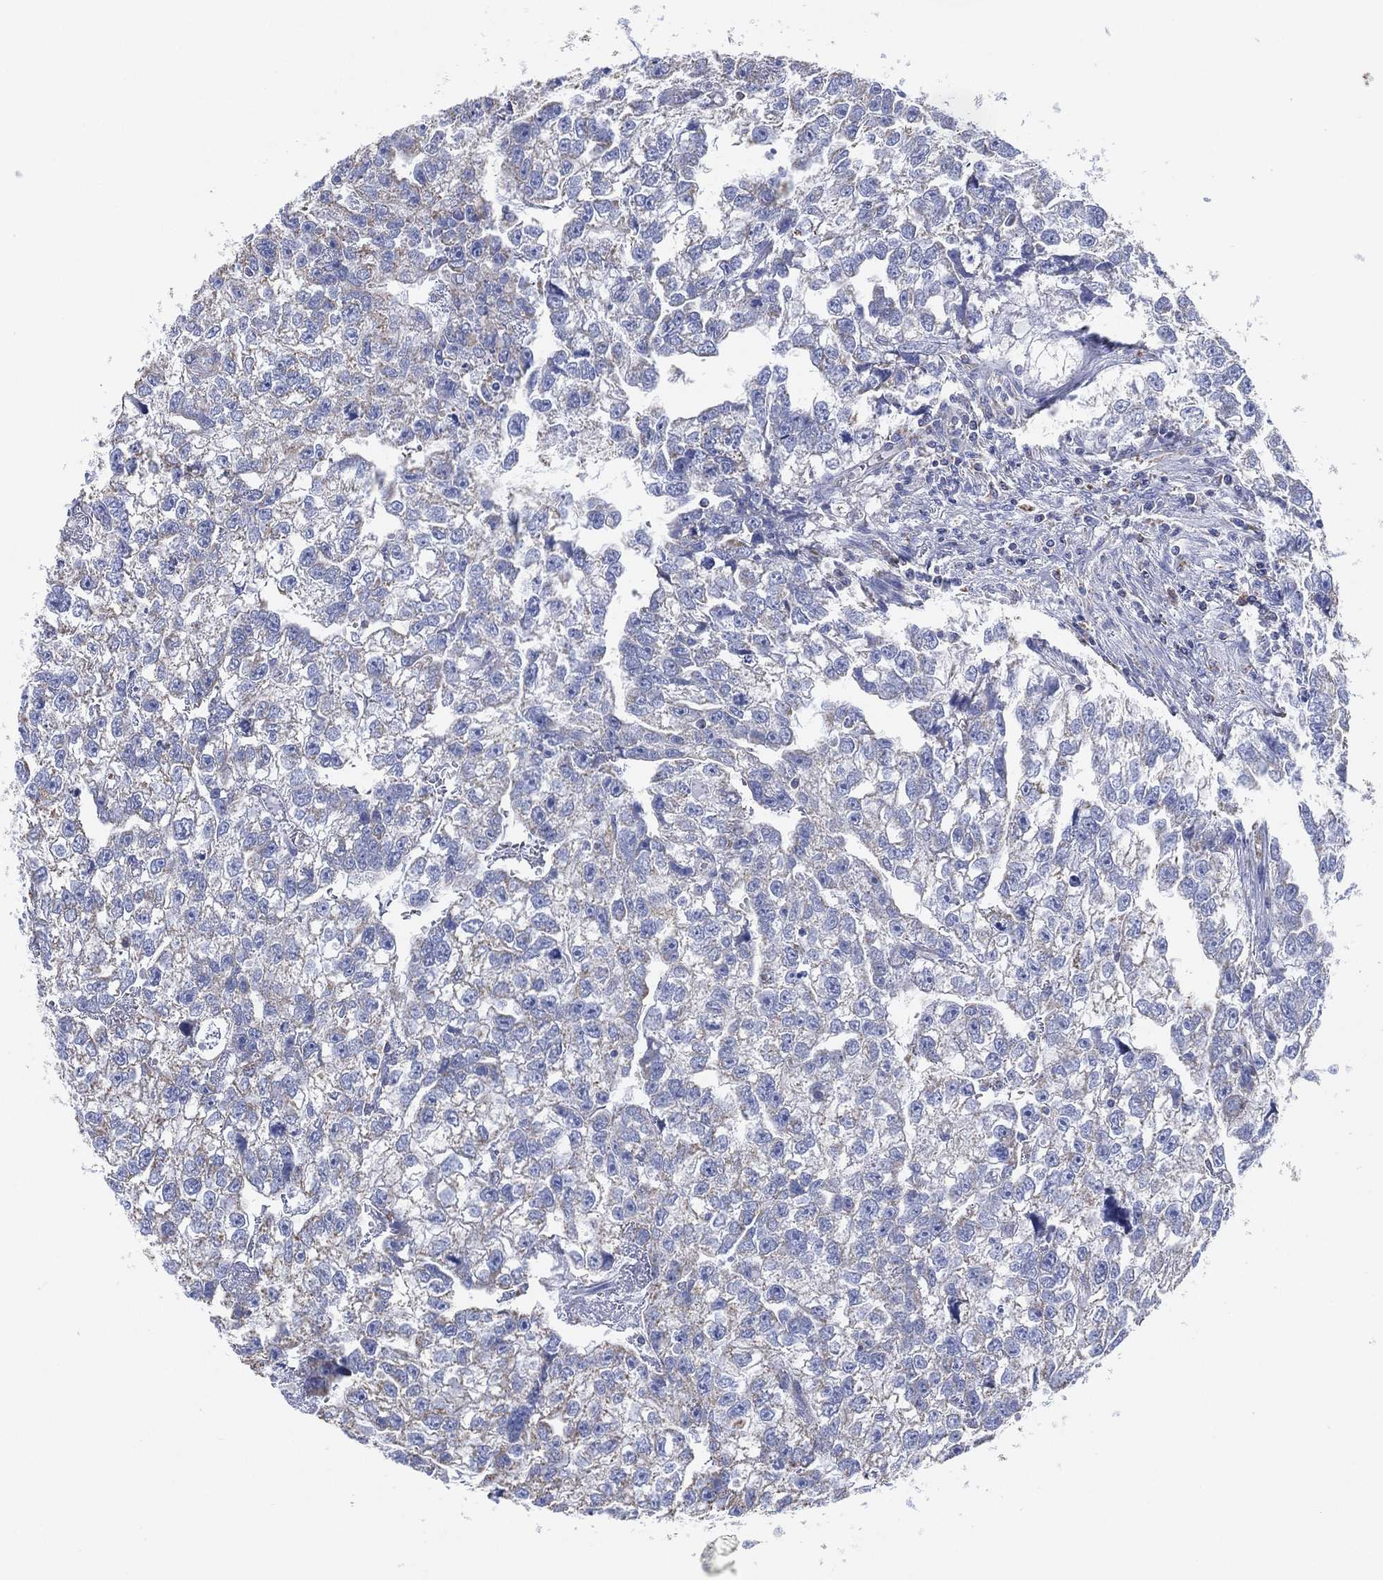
{"staining": {"intensity": "negative", "quantity": "none", "location": "none"}, "tissue": "testis cancer", "cell_type": "Tumor cells", "image_type": "cancer", "snomed": [{"axis": "morphology", "description": "Carcinoma, Embryonal, NOS"}, {"axis": "morphology", "description": "Teratoma, malignant, NOS"}, {"axis": "topography", "description": "Testis"}], "caption": "Immunohistochemical staining of human testis cancer (embryonal carcinoma) reveals no significant staining in tumor cells. (Stains: DAB immunohistochemistry (IHC) with hematoxylin counter stain, Microscopy: brightfield microscopy at high magnification).", "gene": "CFTR", "patient": {"sex": "male", "age": 44}}